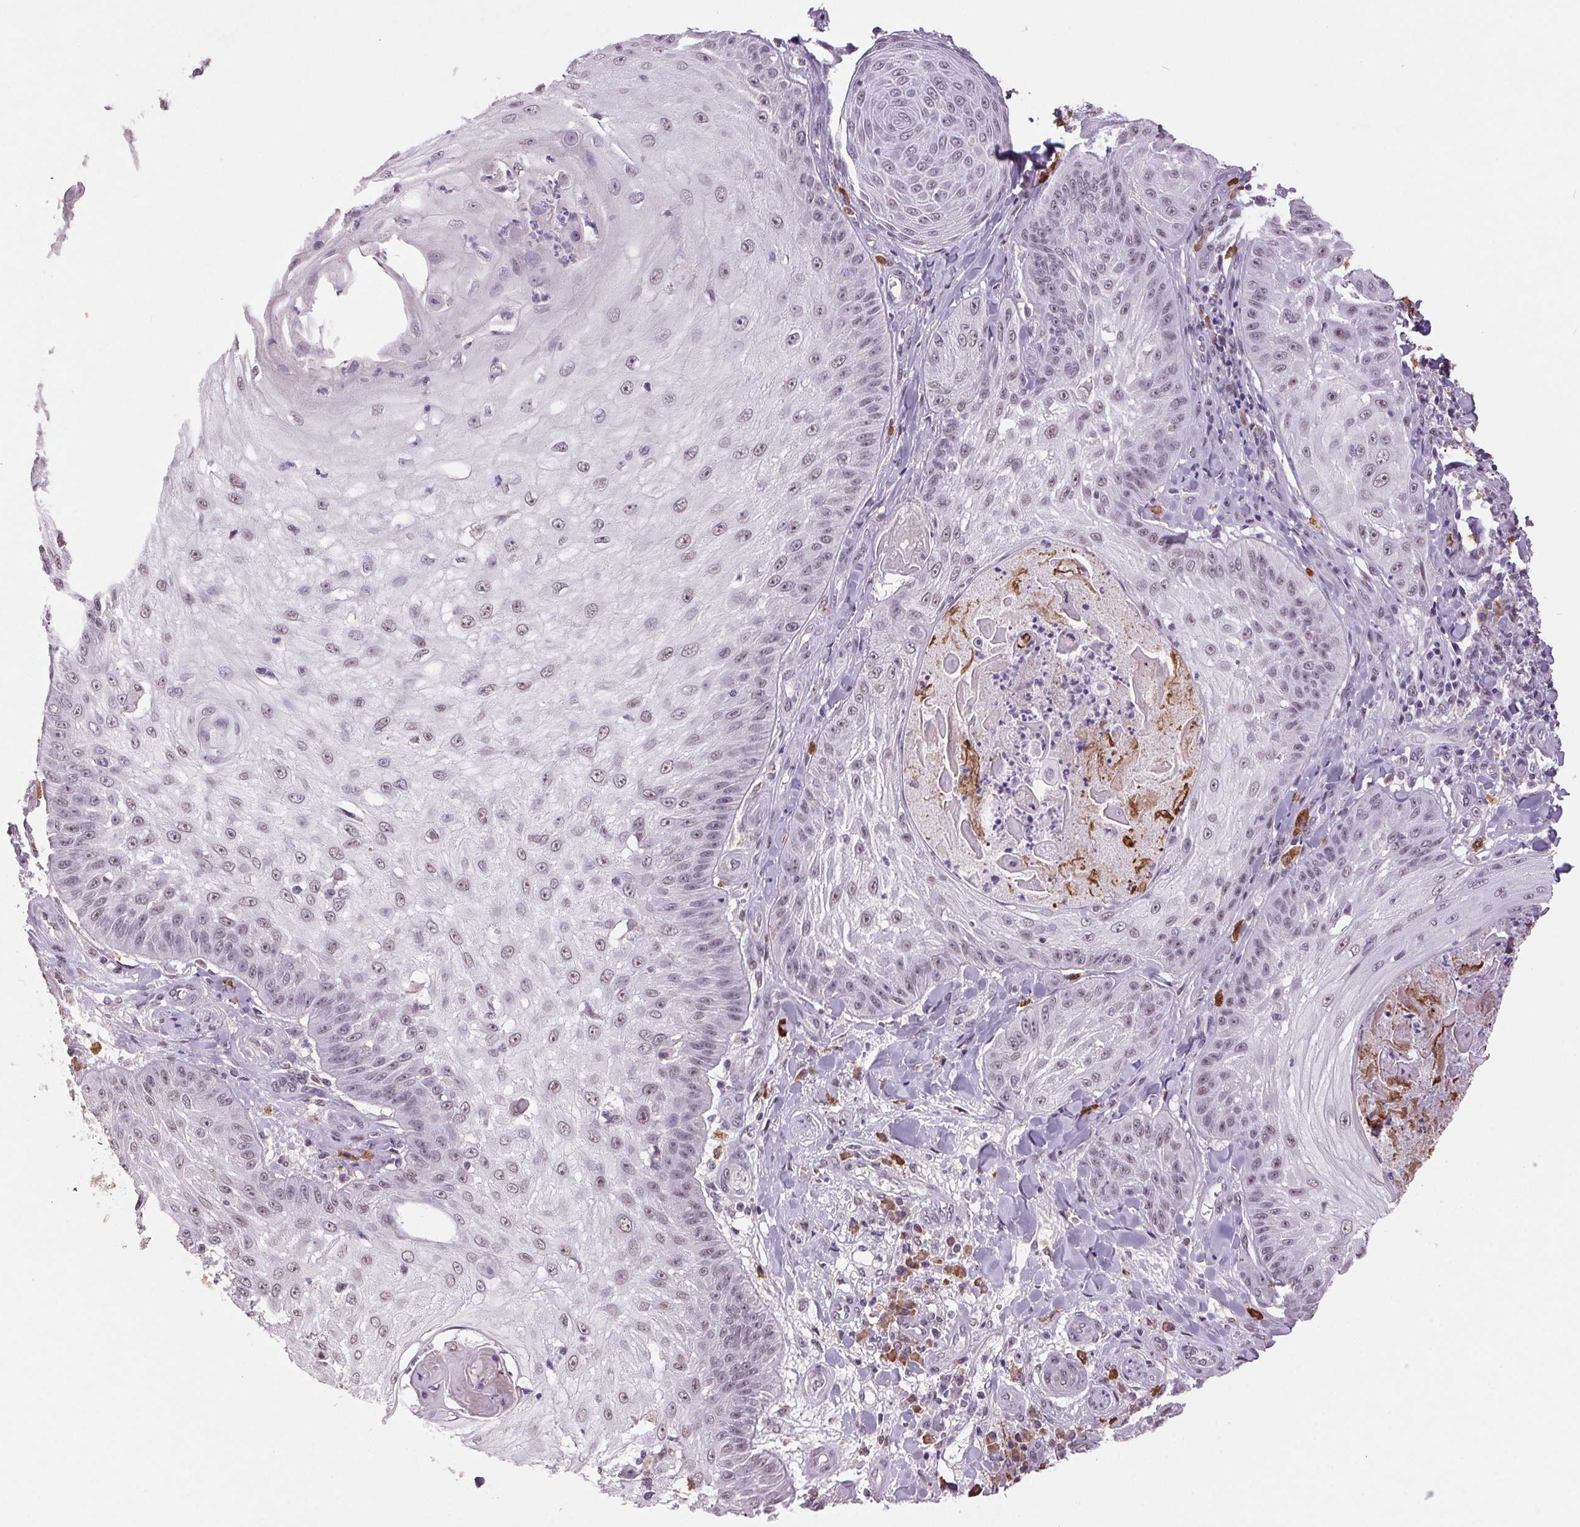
{"staining": {"intensity": "weak", "quantity": "<25%", "location": "nuclear"}, "tissue": "skin cancer", "cell_type": "Tumor cells", "image_type": "cancer", "snomed": [{"axis": "morphology", "description": "Squamous cell carcinoma, NOS"}, {"axis": "topography", "description": "Skin"}], "caption": "A photomicrograph of human skin cancer (squamous cell carcinoma) is negative for staining in tumor cells.", "gene": "ZBTB4", "patient": {"sex": "male", "age": 70}}